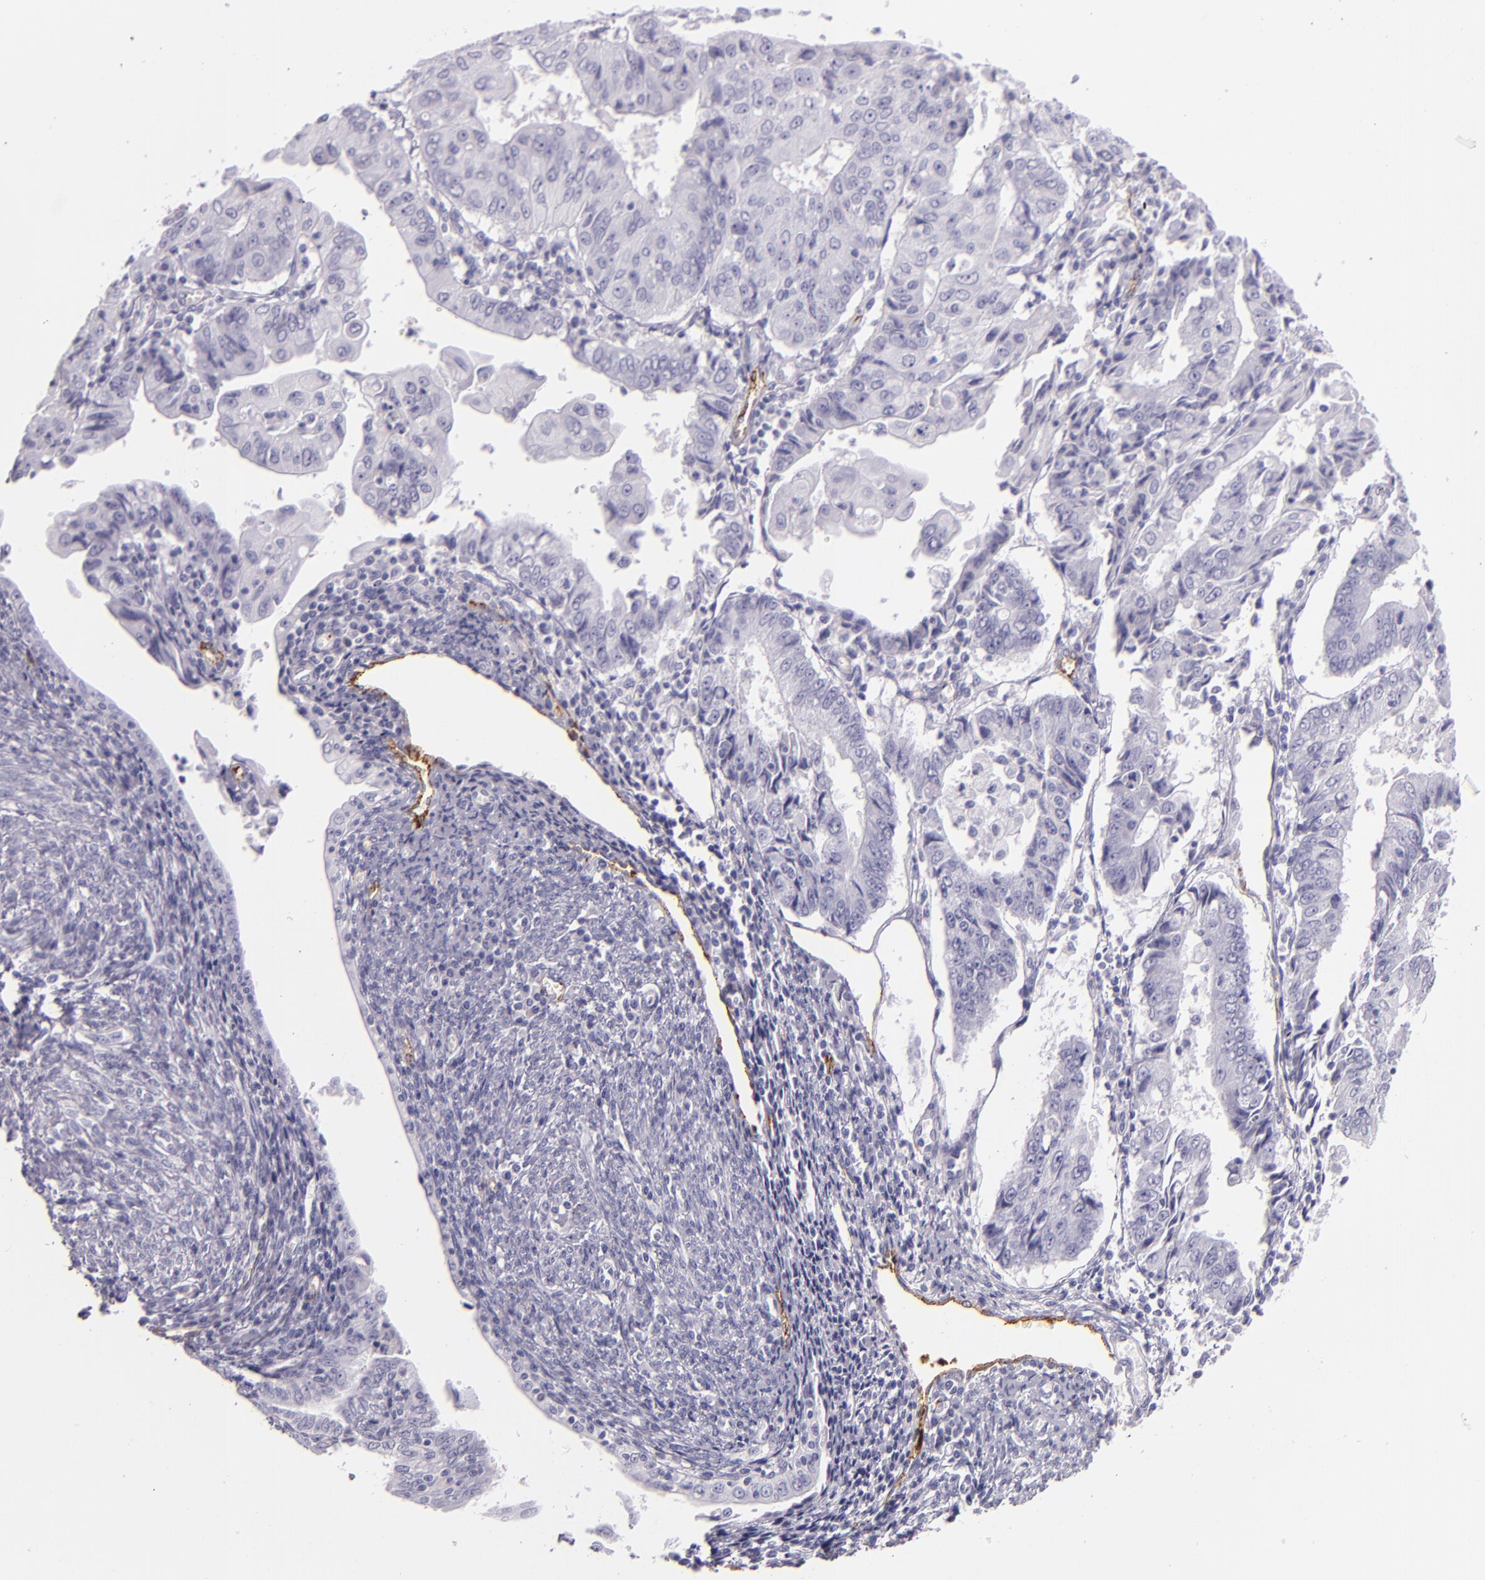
{"staining": {"intensity": "negative", "quantity": "none", "location": "none"}, "tissue": "endometrial cancer", "cell_type": "Tumor cells", "image_type": "cancer", "snomed": [{"axis": "morphology", "description": "Adenocarcinoma, NOS"}, {"axis": "topography", "description": "Endometrium"}], "caption": "Photomicrograph shows no protein staining in tumor cells of endometrial adenocarcinoma tissue.", "gene": "SELP", "patient": {"sex": "female", "age": 75}}